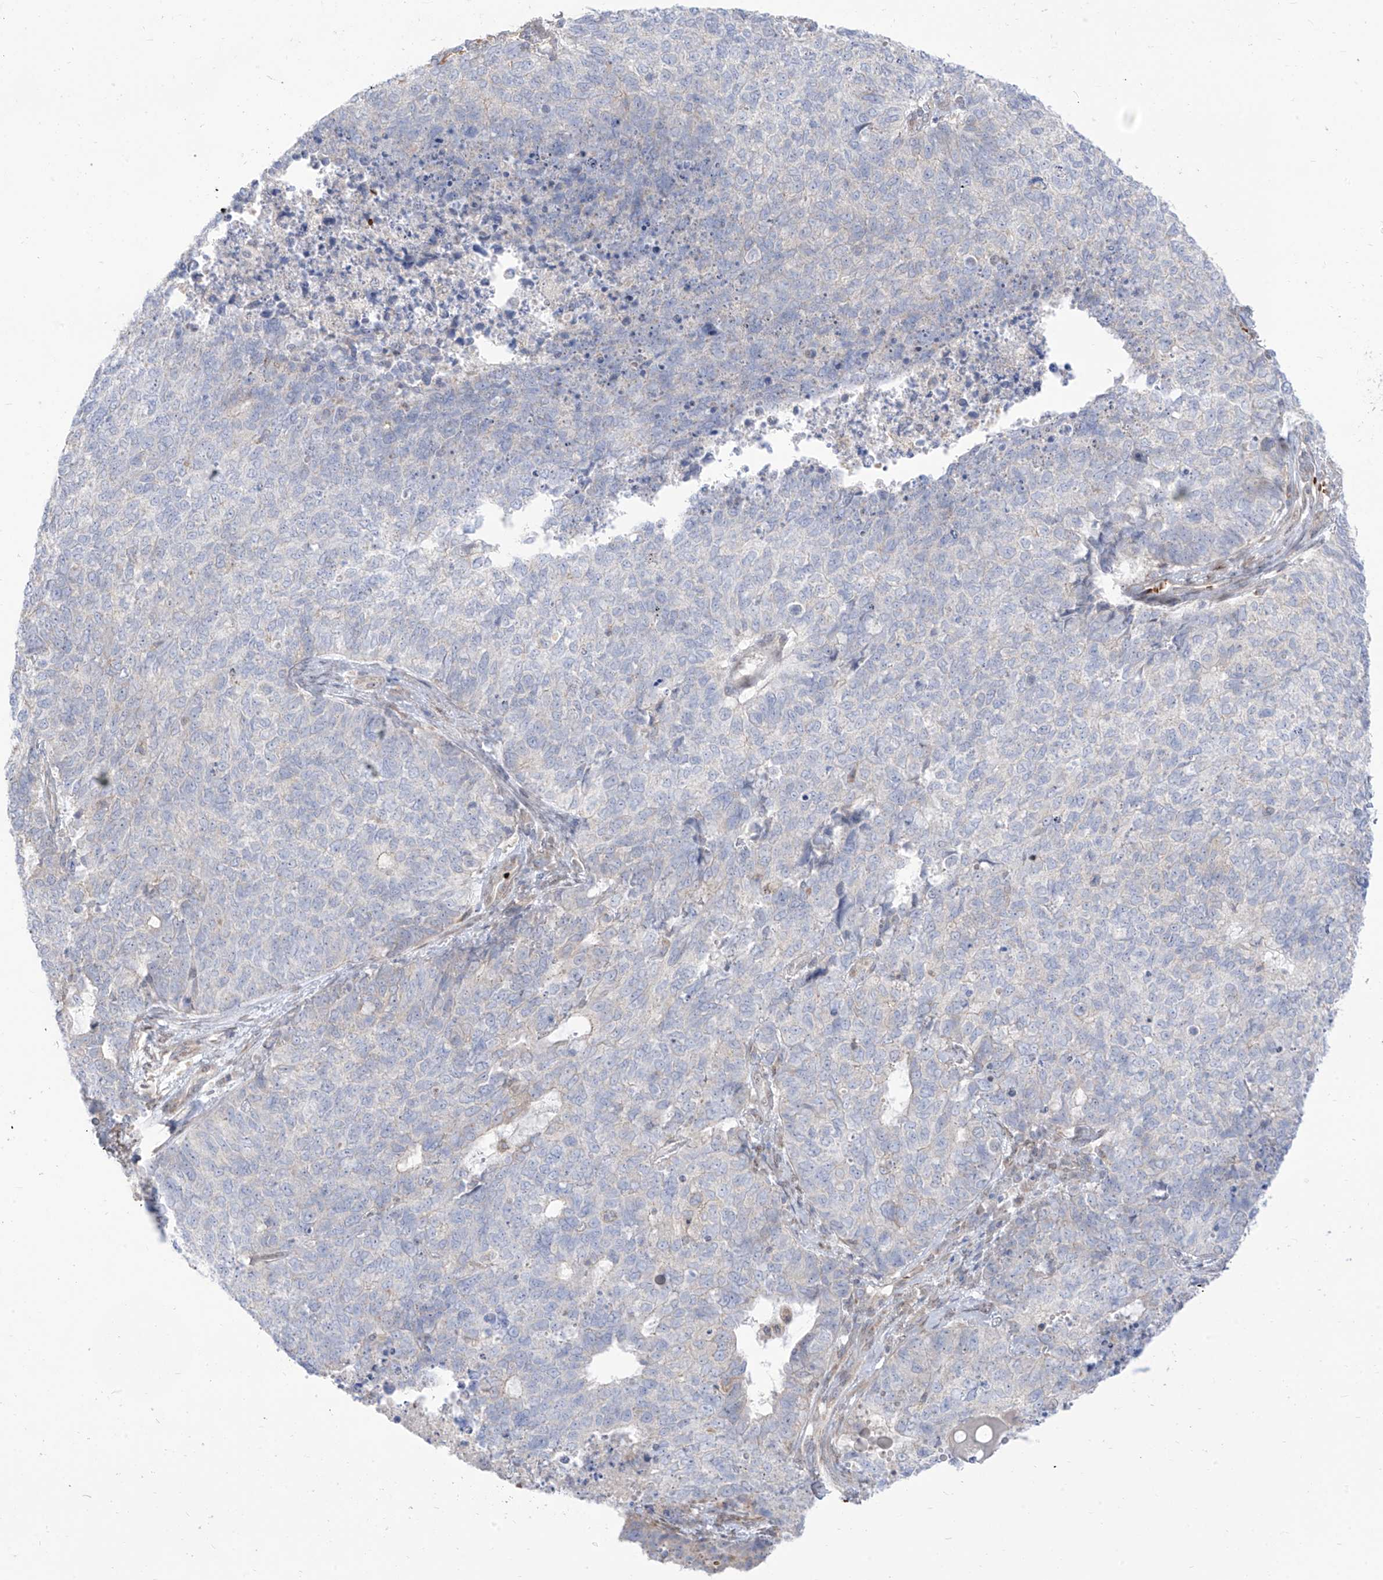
{"staining": {"intensity": "negative", "quantity": "none", "location": "none"}, "tissue": "cervical cancer", "cell_type": "Tumor cells", "image_type": "cancer", "snomed": [{"axis": "morphology", "description": "Squamous cell carcinoma, NOS"}, {"axis": "topography", "description": "Cervix"}], "caption": "Photomicrograph shows no significant protein positivity in tumor cells of cervical cancer (squamous cell carcinoma). (Immunohistochemistry (ihc), brightfield microscopy, high magnification).", "gene": "ARHGEF40", "patient": {"sex": "female", "age": 63}}